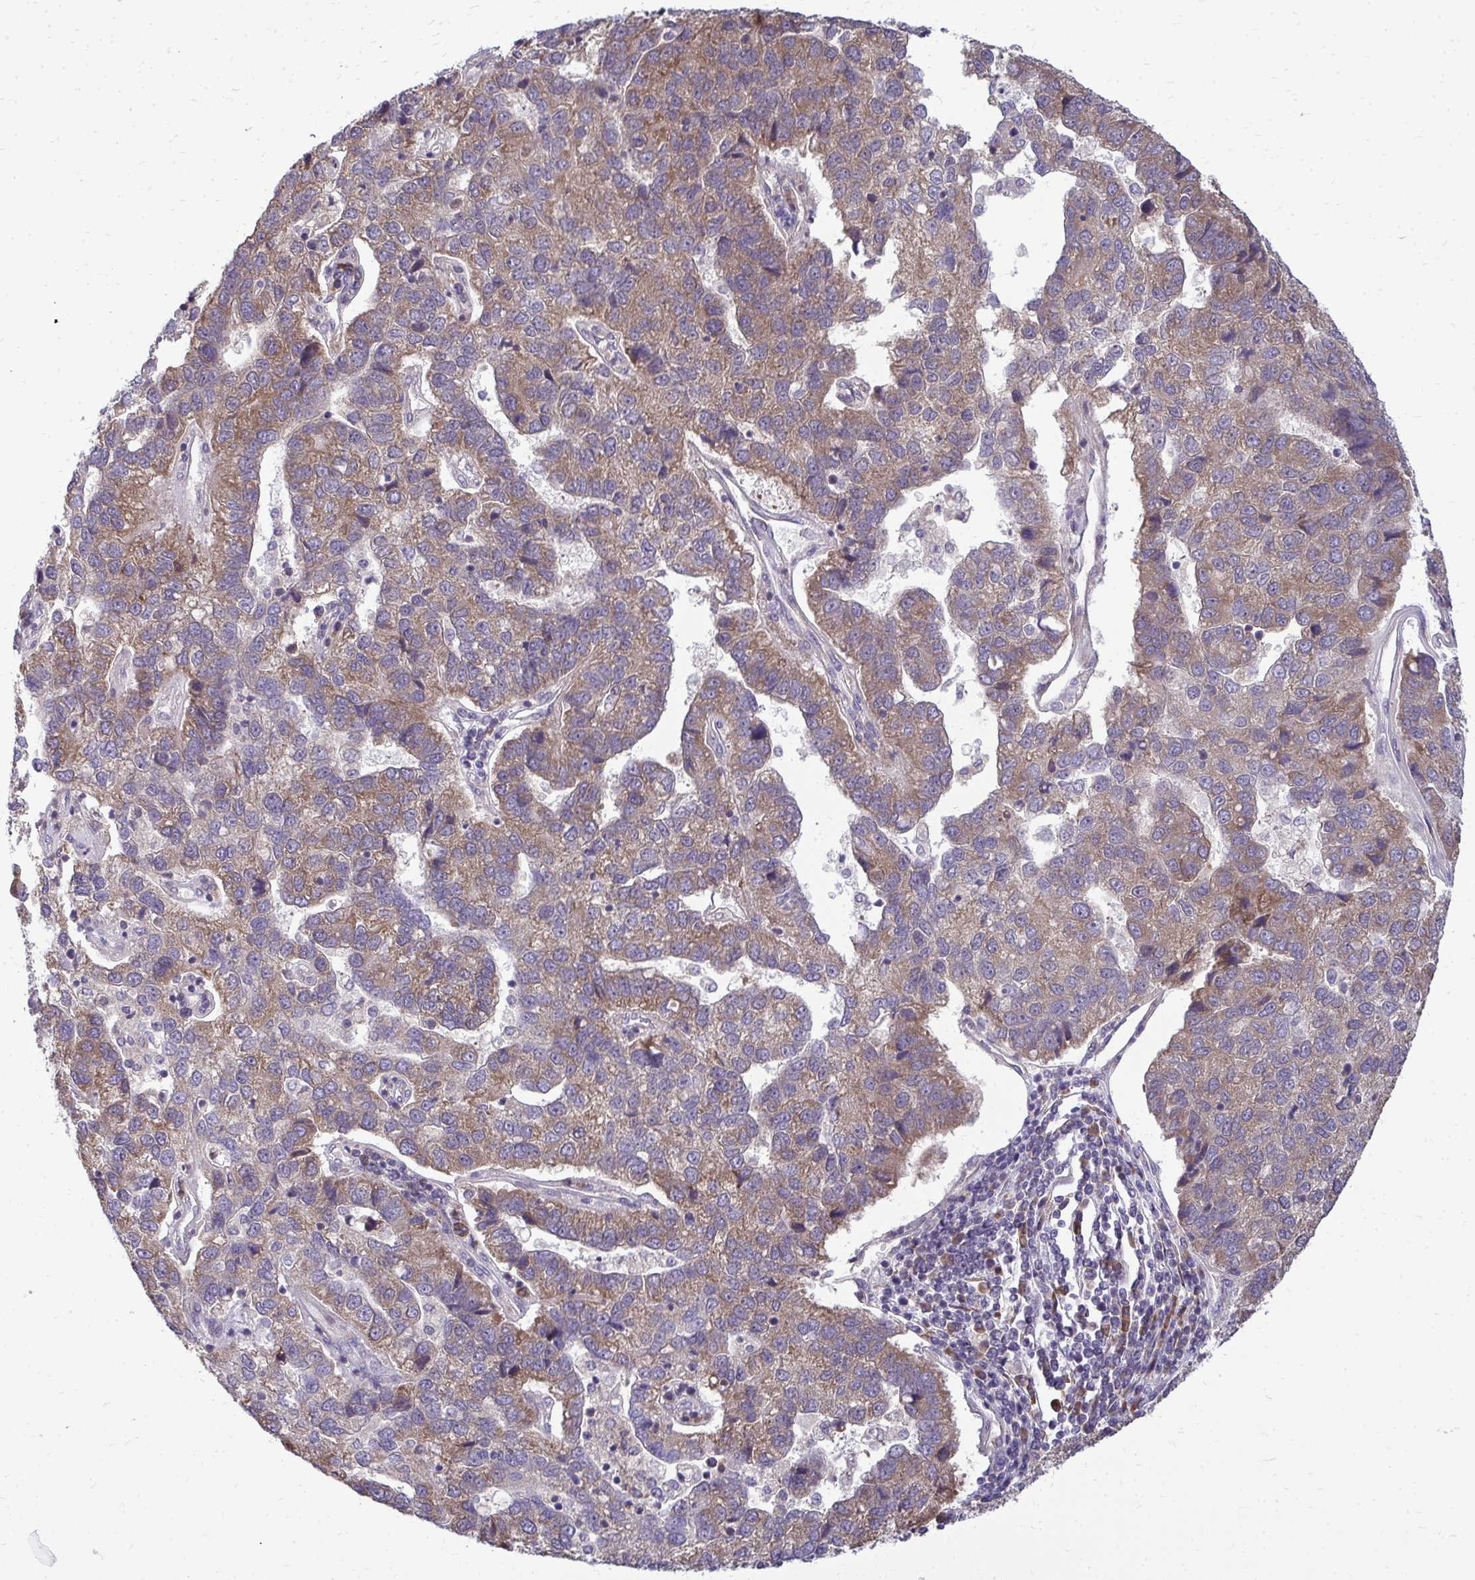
{"staining": {"intensity": "moderate", "quantity": ">75%", "location": "cytoplasmic/membranous"}, "tissue": "pancreatic cancer", "cell_type": "Tumor cells", "image_type": "cancer", "snomed": [{"axis": "morphology", "description": "Adenocarcinoma, NOS"}, {"axis": "topography", "description": "Pancreas"}], "caption": "High-magnification brightfield microscopy of pancreatic adenocarcinoma stained with DAB (3,3'-diaminobenzidine) (brown) and counterstained with hematoxylin (blue). tumor cells exhibit moderate cytoplasmic/membranous staining is seen in about>75% of cells.", "gene": "RPLP2", "patient": {"sex": "female", "age": 61}}